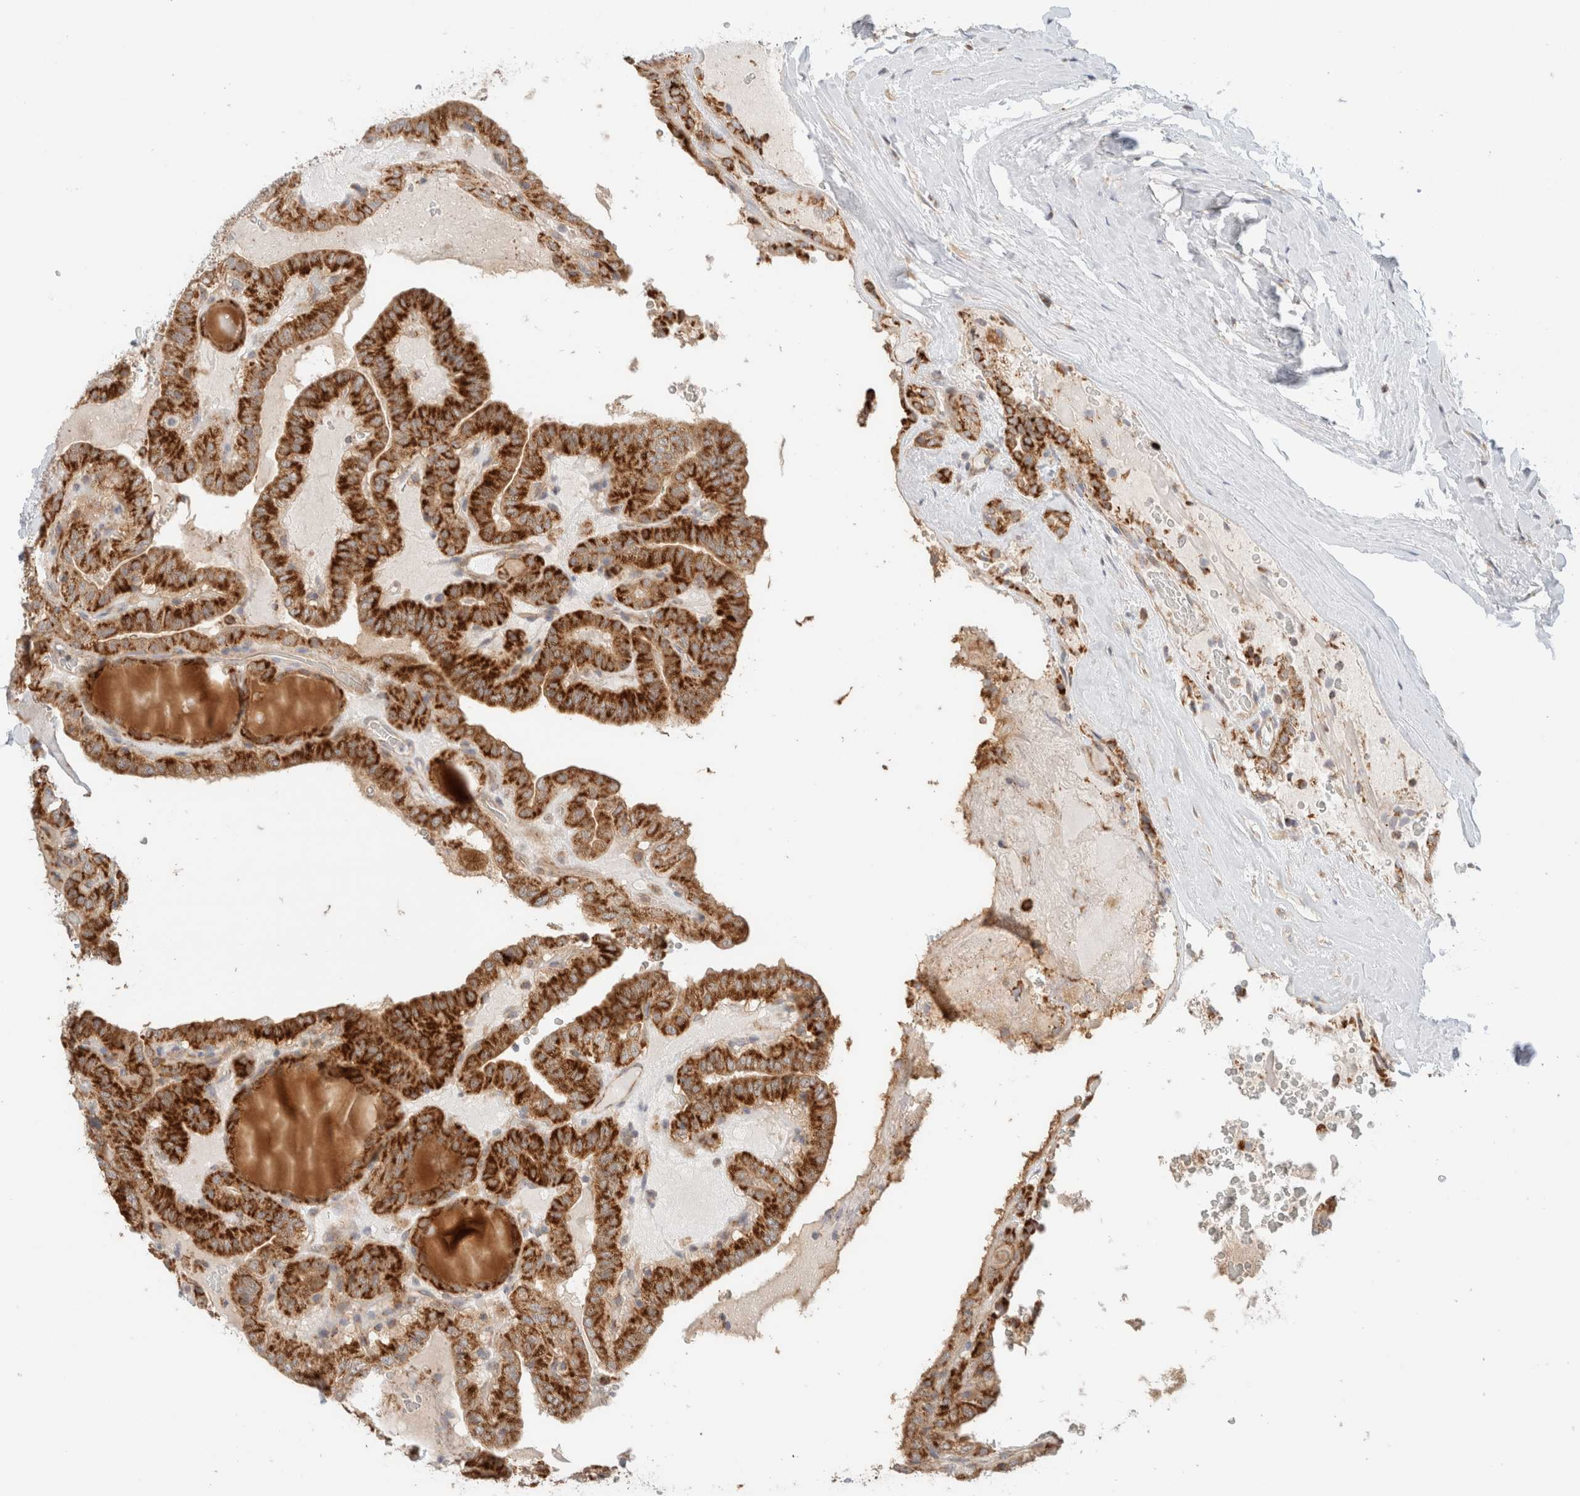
{"staining": {"intensity": "strong", "quantity": ">75%", "location": "cytoplasmic/membranous"}, "tissue": "thyroid cancer", "cell_type": "Tumor cells", "image_type": "cancer", "snomed": [{"axis": "morphology", "description": "Papillary adenocarcinoma, NOS"}, {"axis": "topography", "description": "Thyroid gland"}], "caption": "Brown immunohistochemical staining in thyroid cancer (papillary adenocarcinoma) shows strong cytoplasmic/membranous positivity in about >75% of tumor cells. The protein of interest is stained brown, and the nuclei are stained in blue (DAB IHC with brightfield microscopy, high magnification).", "gene": "MRM3", "patient": {"sex": "male", "age": 77}}